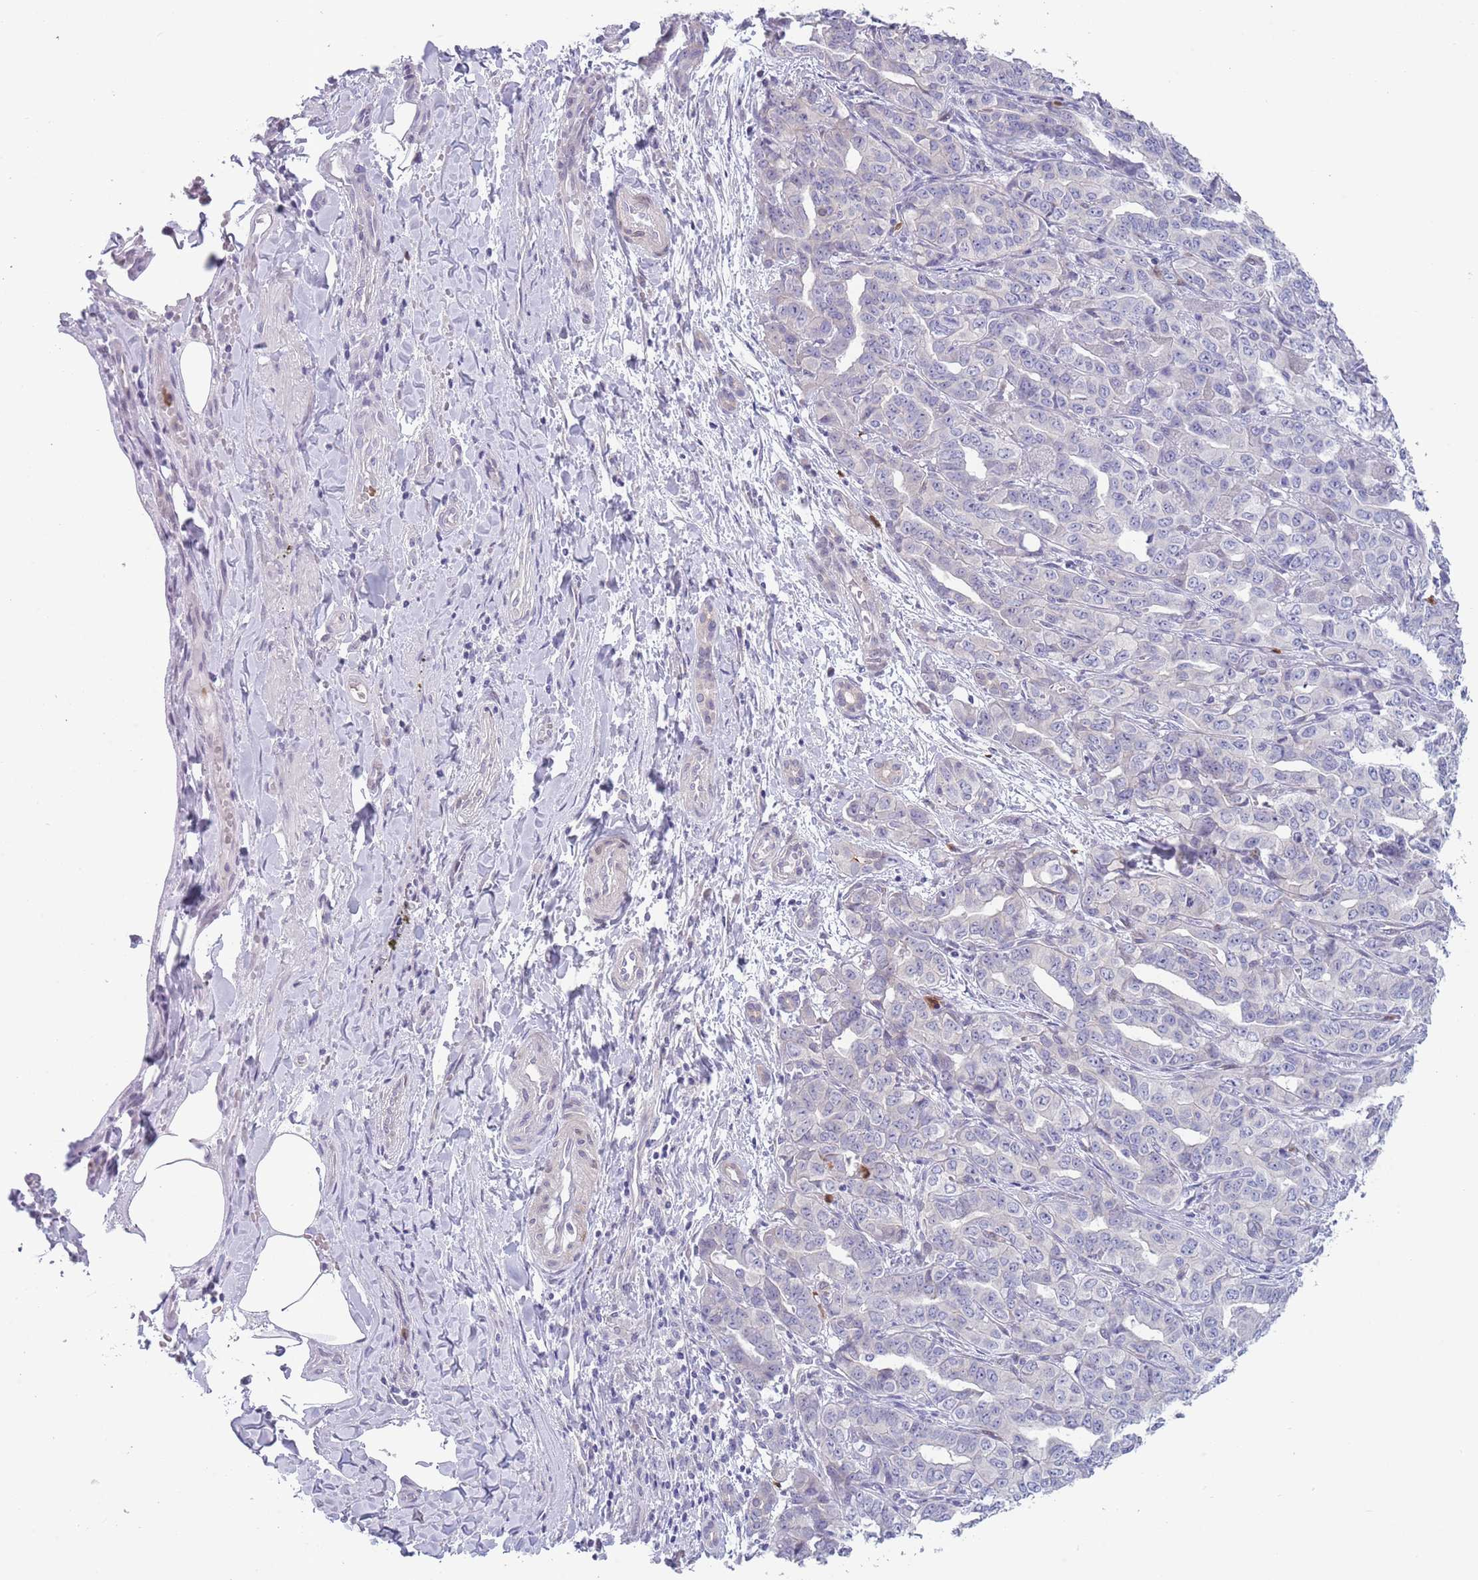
{"staining": {"intensity": "negative", "quantity": "none", "location": "none"}, "tissue": "liver cancer", "cell_type": "Tumor cells", "image_type": "cancer", "snomed": [{"axis": "morphology", "description": "Cholangiocarcinoma"}, {"axis": "topography", "description": "Liver"}], "caption": "IHC photomicrograph of neoplastic tissue: human cholangiocarcinoma (liver) stained with DAB reveals no significant protein staining in tumor cells. Nuclei are stained in blue.", "gene": "ZFP2", "patient": {"sex": "male", "age": 59}}